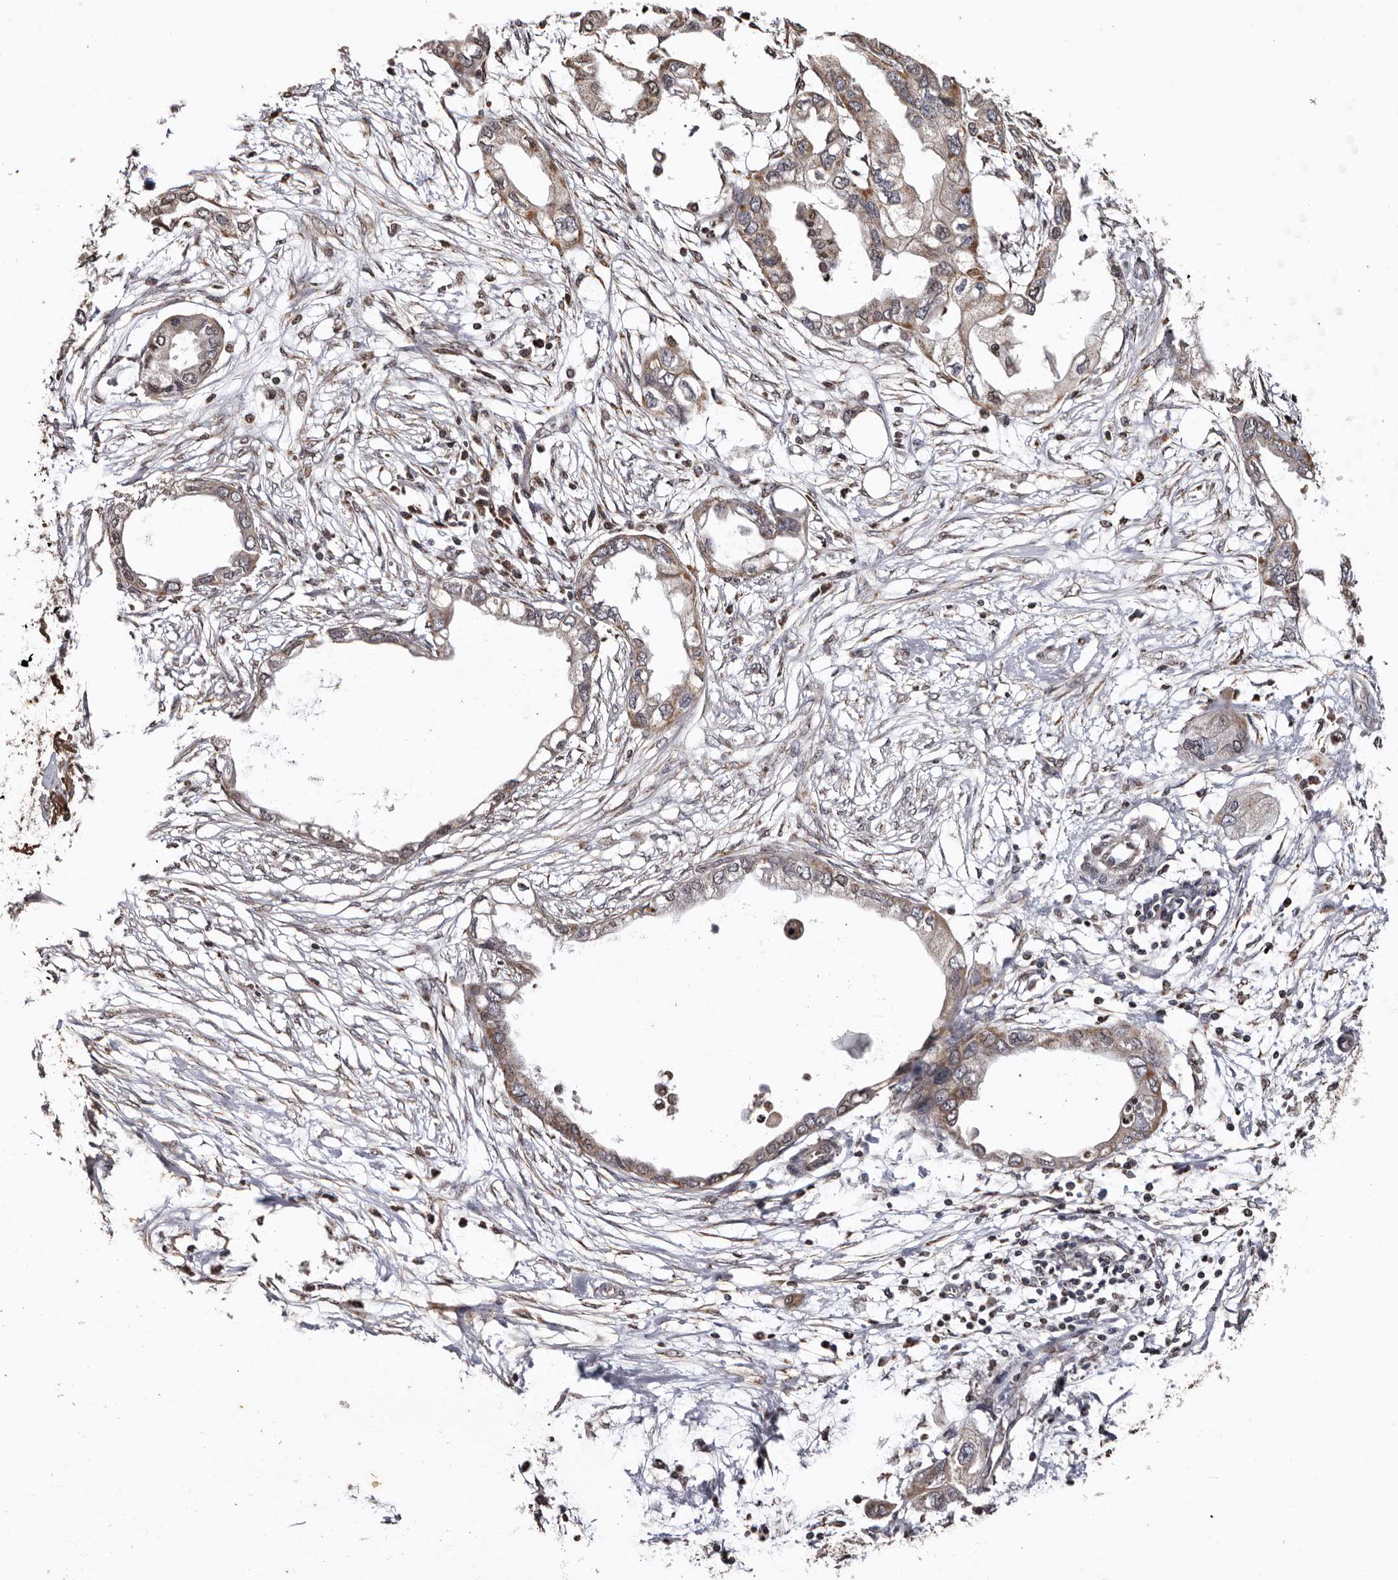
{"staining": {"intensity": "weak", "quantity": "25%-75%", "location": "cytoplasmic/membranous"}, "tissue": "endometrial cancer", "cell_type": "Tumor cells", "image_type": "cancer", "snomed": [{"axis": "morphology", "description": "Adenocarcinoma, NOS"}, {"axis": "morphology", "description": "Adenocarcinoma, metastatic, NOS"}, {"axis": "topography", "description": "Adipose tissue"}, {"axis": "topography", "description": "Endometrium"}], "caption": "IHC of human endometrial cancer shows low levels of weak cytoplasmic/membranous staining in approximately 25%-75% of tumor cells. The staining was performed using DAB (3,3'-diaminobenzidine) to visualize the protein expression in brown, while the nuclei were stained in blue with hematoxylin (Magnification: 20x).", "gene": "CCDC190", "patient": {"sex": "female", "age": 67}}